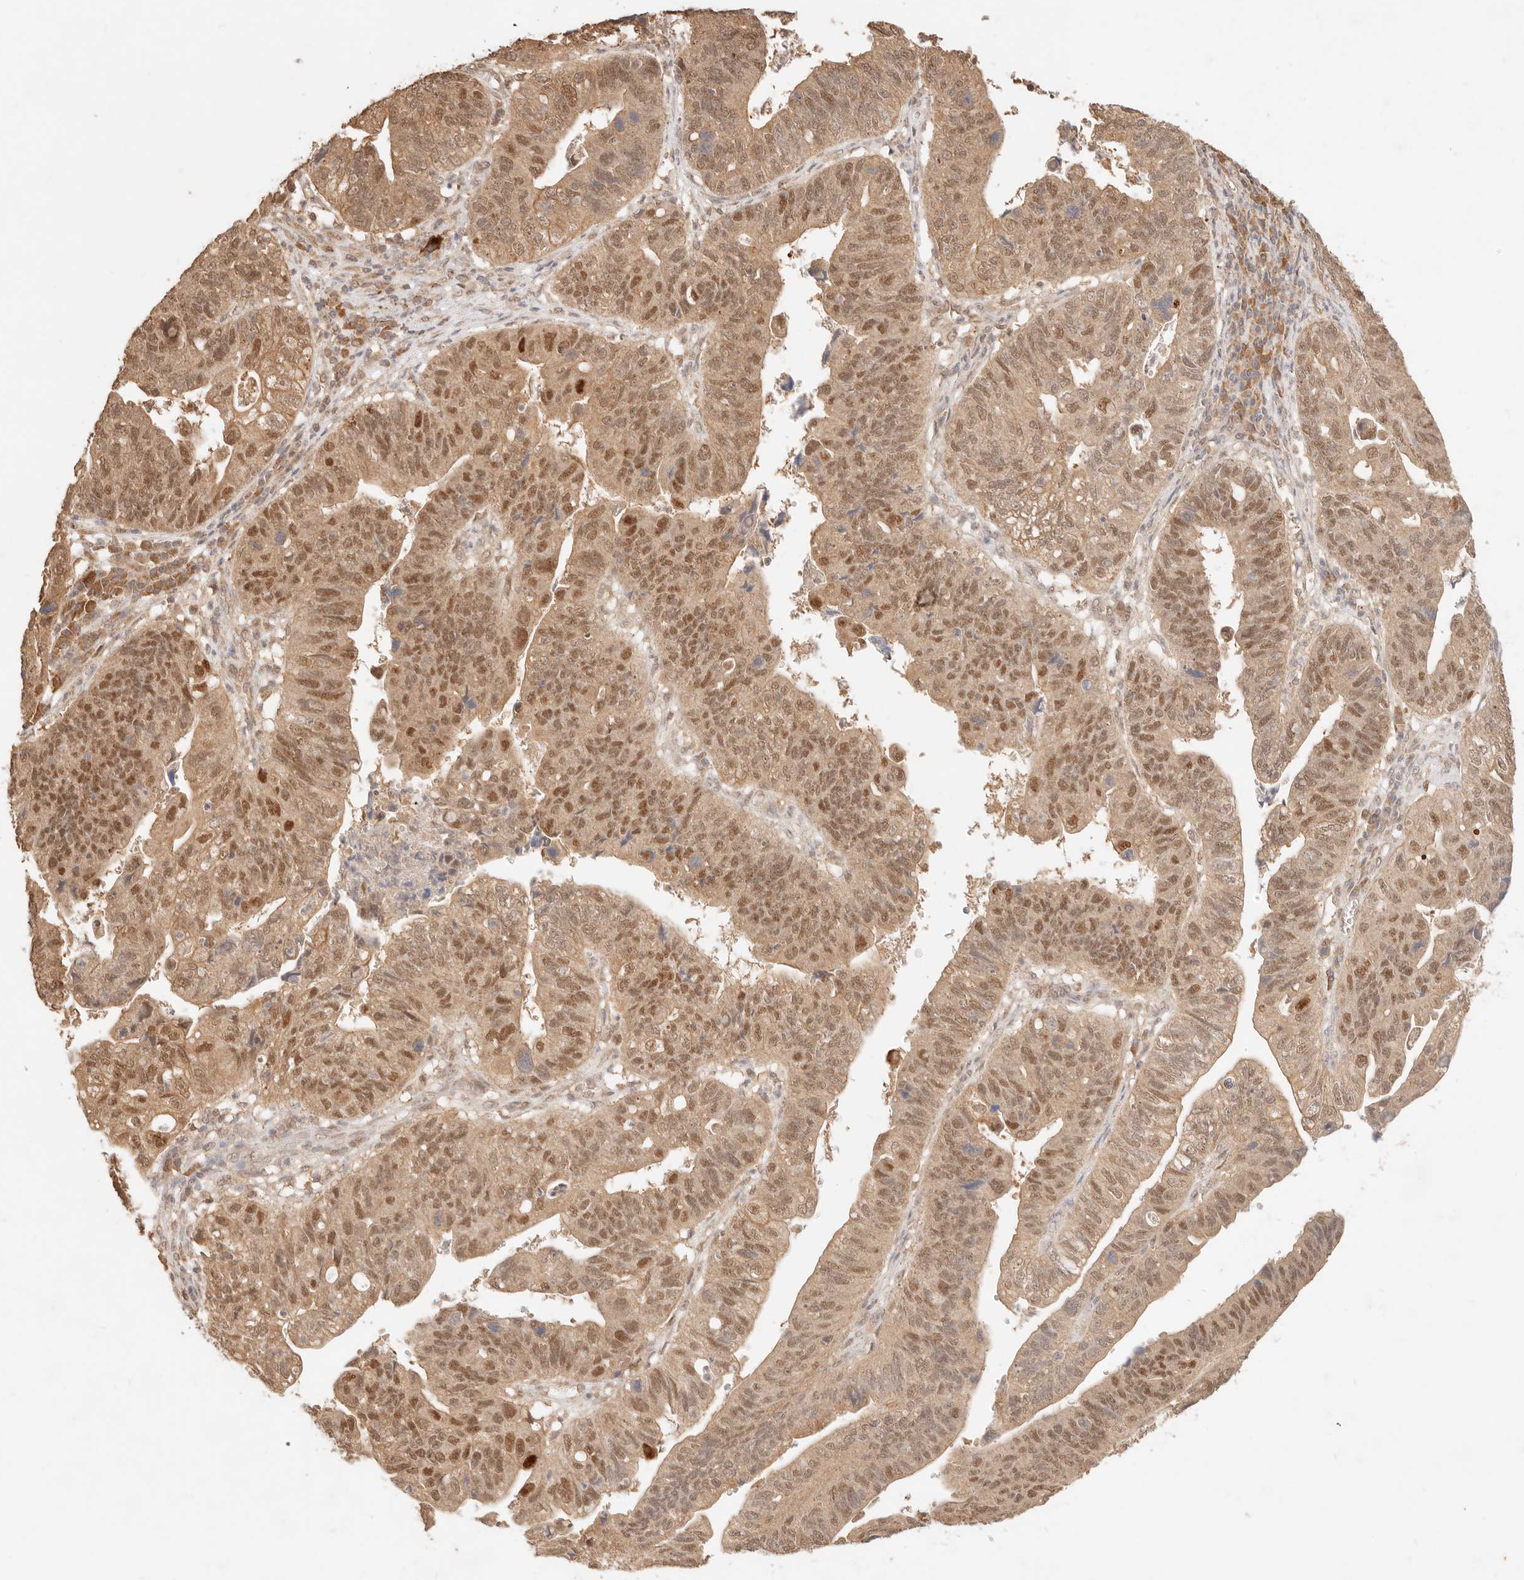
{"staining": {"intensity": "moderate", "quantity": ">75%", "location": "cytoplasmic/membranous,nuclear"}, "tissue": "stomach cancer", "cell_type": "Tumor cells", "image_type": "cancer", "snomed": [{"axis": "morphology", "description": "Adenocarcinoma, NOS"}, {"axis": "topography", "description": "Stomach"}], "caption": "This photomicrograph demonstrates immunohistochemistry staining of stomach cancer, with medium moderate cytoplasmic/membranous and nuclear expression in approximately >75% of tumor cells.", "gene": "TRIM11", "patient": {"sex": "male", "age": 59}}